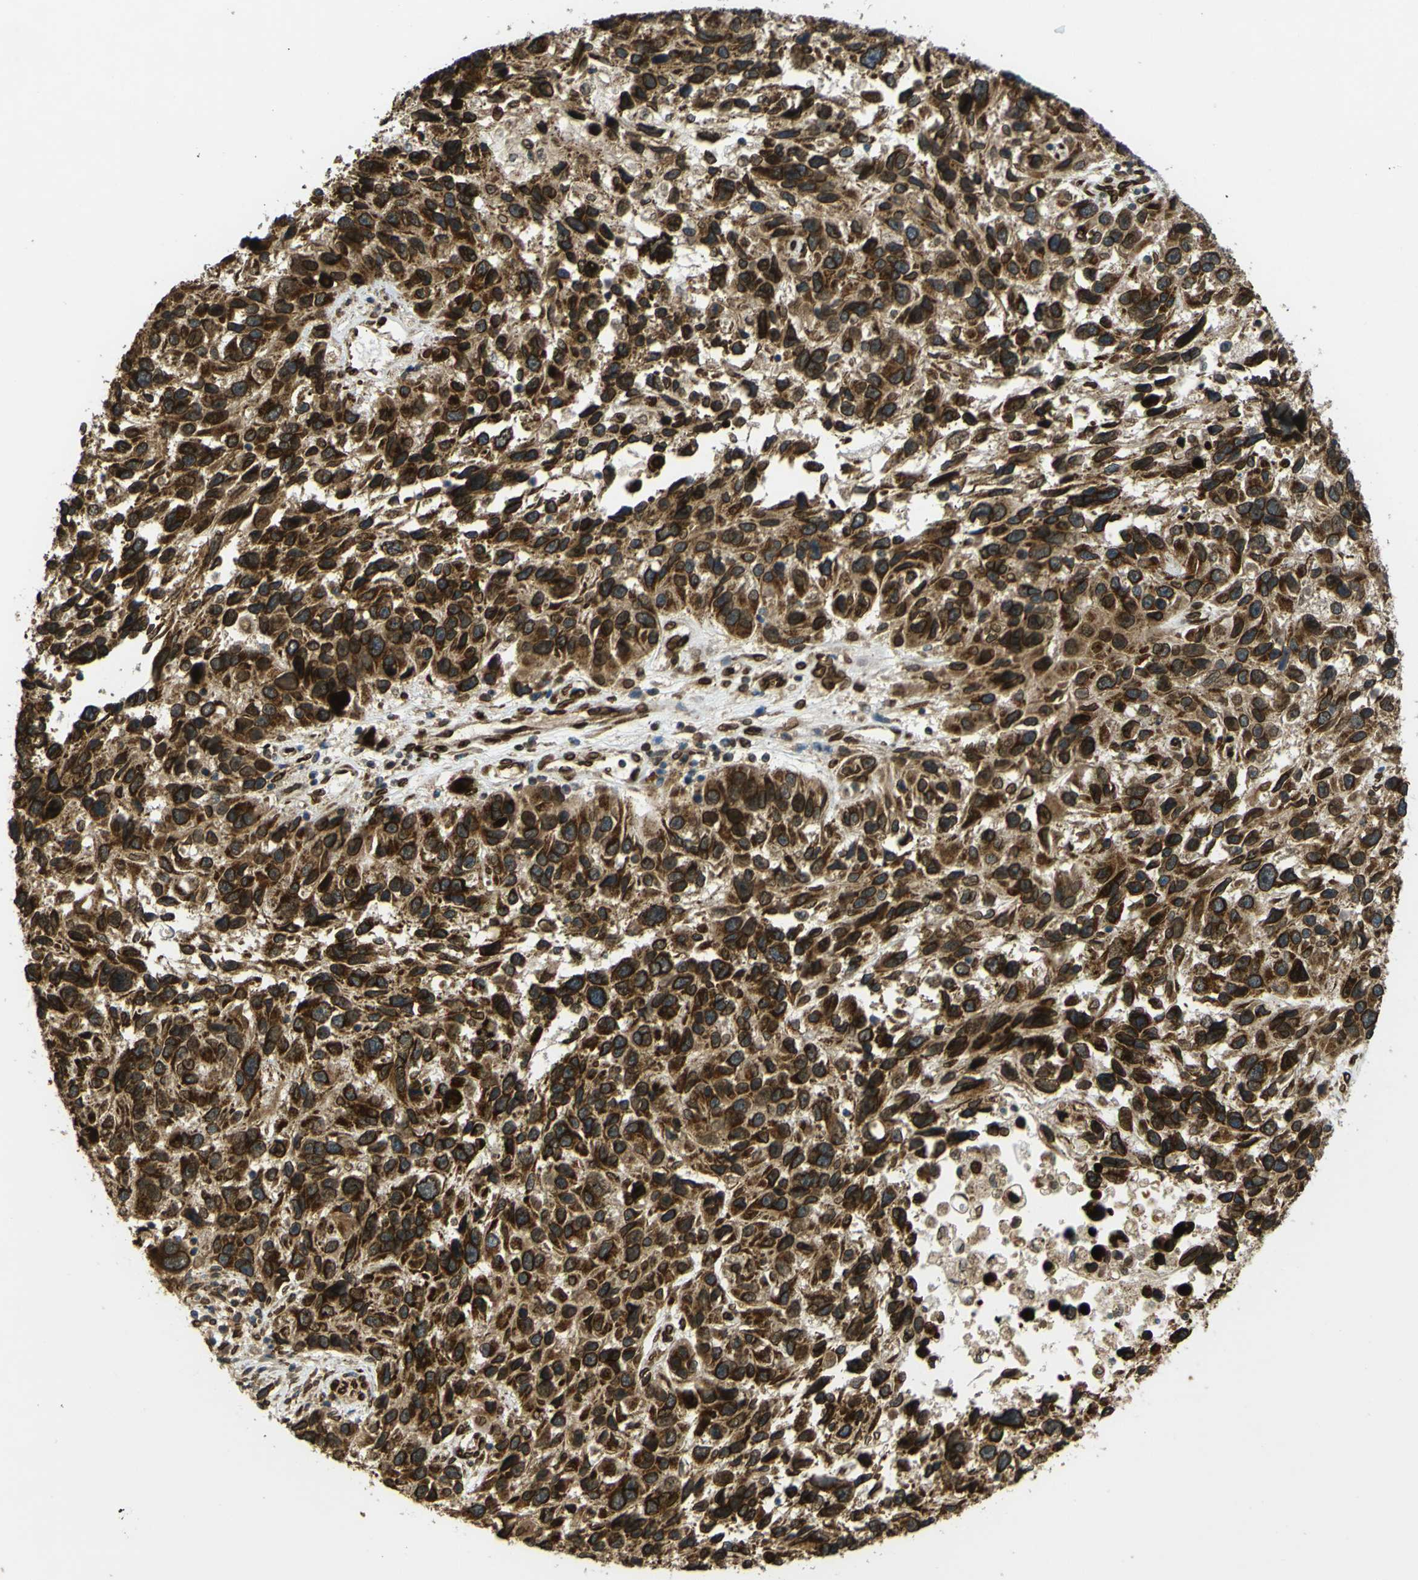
{"staining": {"intensity": "strong", "quantity": ">75%", "location": "cytoplasmic/membranous,nuclear"}, "tissue": "melanoma", "cell_type": "Tumor cells", "image_type": "cancer", "snomed": [{"axis": "morphology", "description": "Malignant melanoma, NOS"}, {"axis": "topography", "description": "Skin"}], "caption": "IHC staining of malignant melanoma, which demonstrates high levels of strong cytoplasmic/membranous and nuclear expression in about >75% of tumor cells indicating strong cytoplasmic/membranous and nuclear protein expression. The staining was performed using DAB (3,3'-diaminobenzidine) (brown) for protein detection and nuclei were counterstained in hematoxylin (blue).", "gene": "GALNT1", "patient": {"sex": "male", "age": 53}}